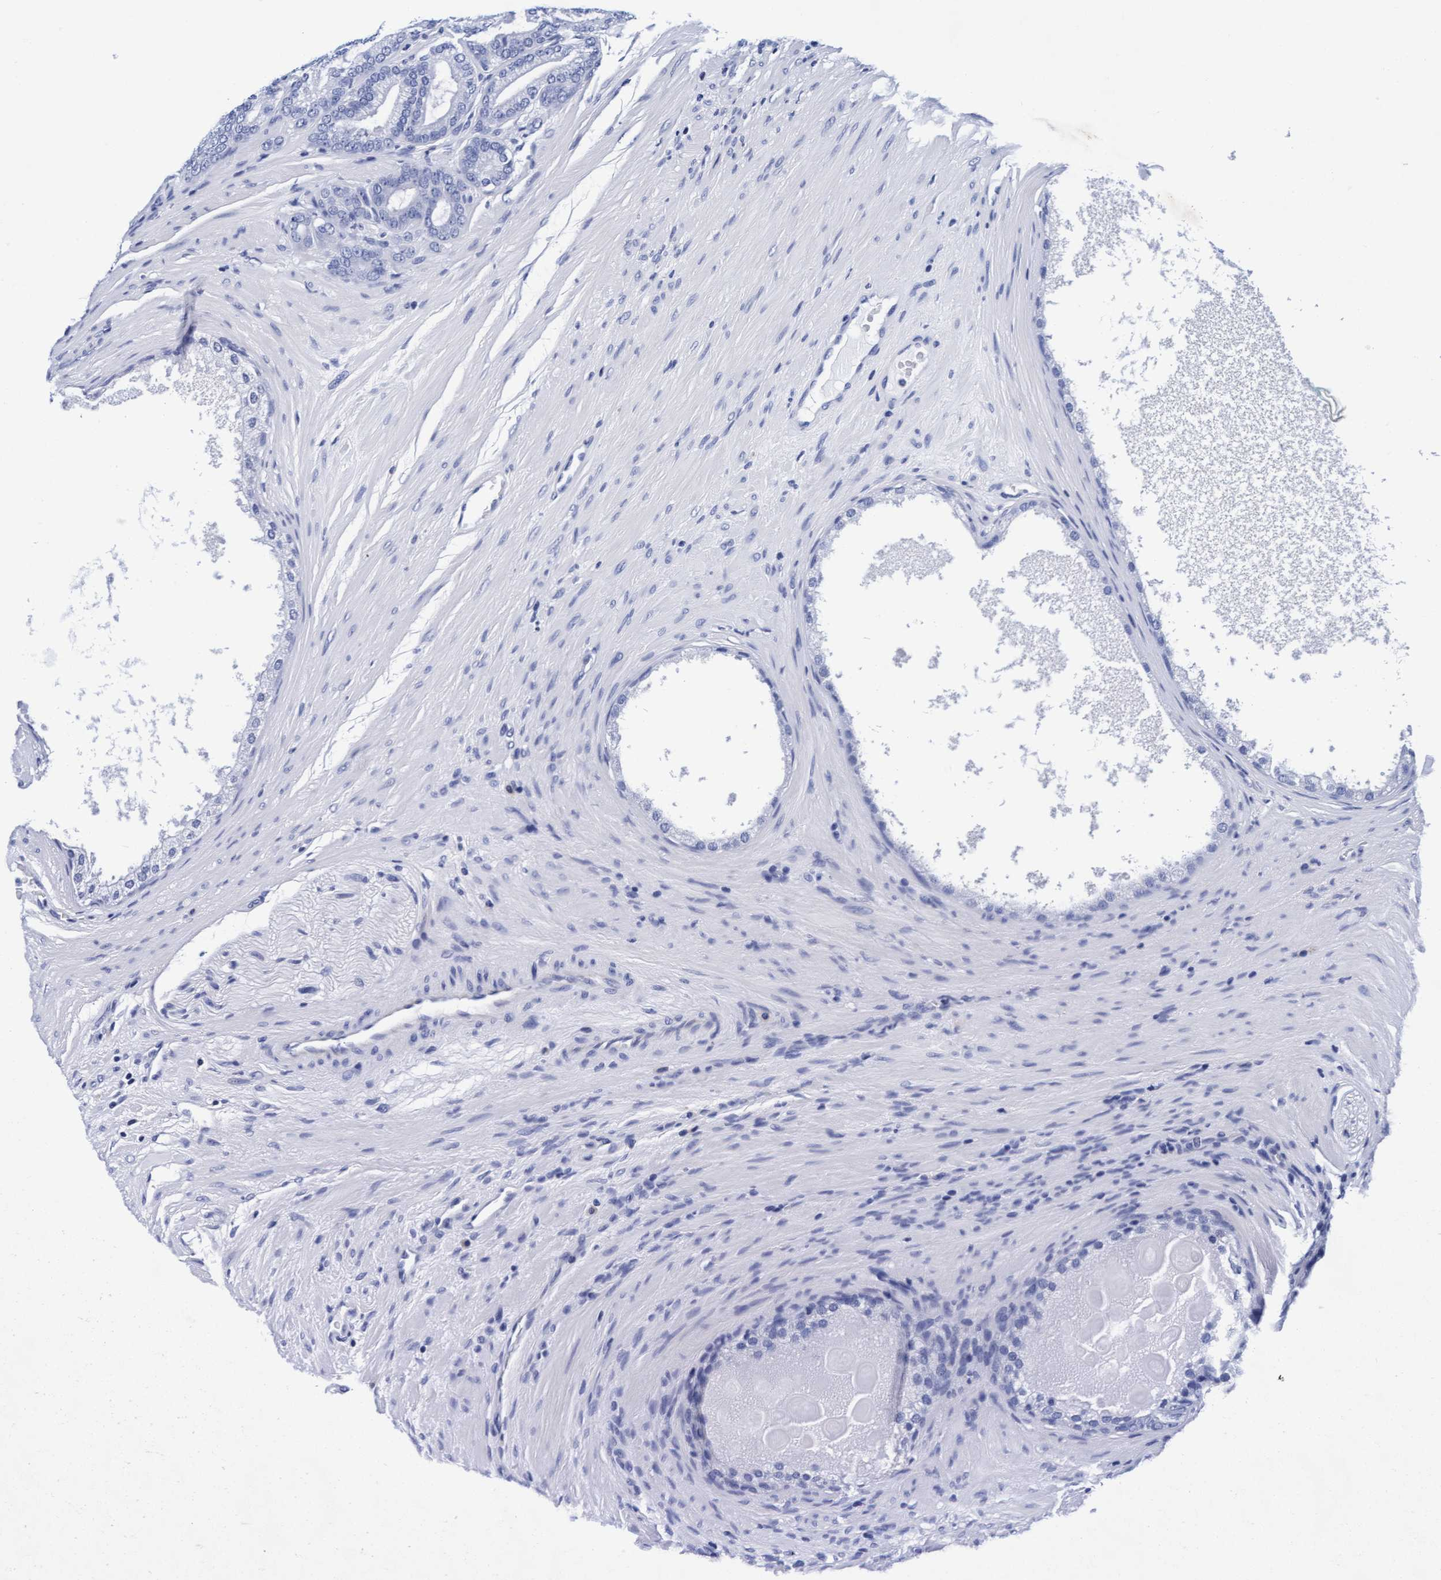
{"staining": {"intensity": "negative", "quantity": "none", "location": "none"}, "tissue": "prostate cancer", "cell_type": "Tumor cells", "image_type": "cancer", "snomed": [{"axis": "morphology", "description": "Adenocarcinoma, High grade"}, {"axis": "topography", "description": "Prostate"}], "caption": "Adenocarcinoma (high-grade) (prostate) stained for a protein using IHC shows no positivity tumor cells.", "gene": "ARSG", "patient": {"sex": "male", "age": 60}}